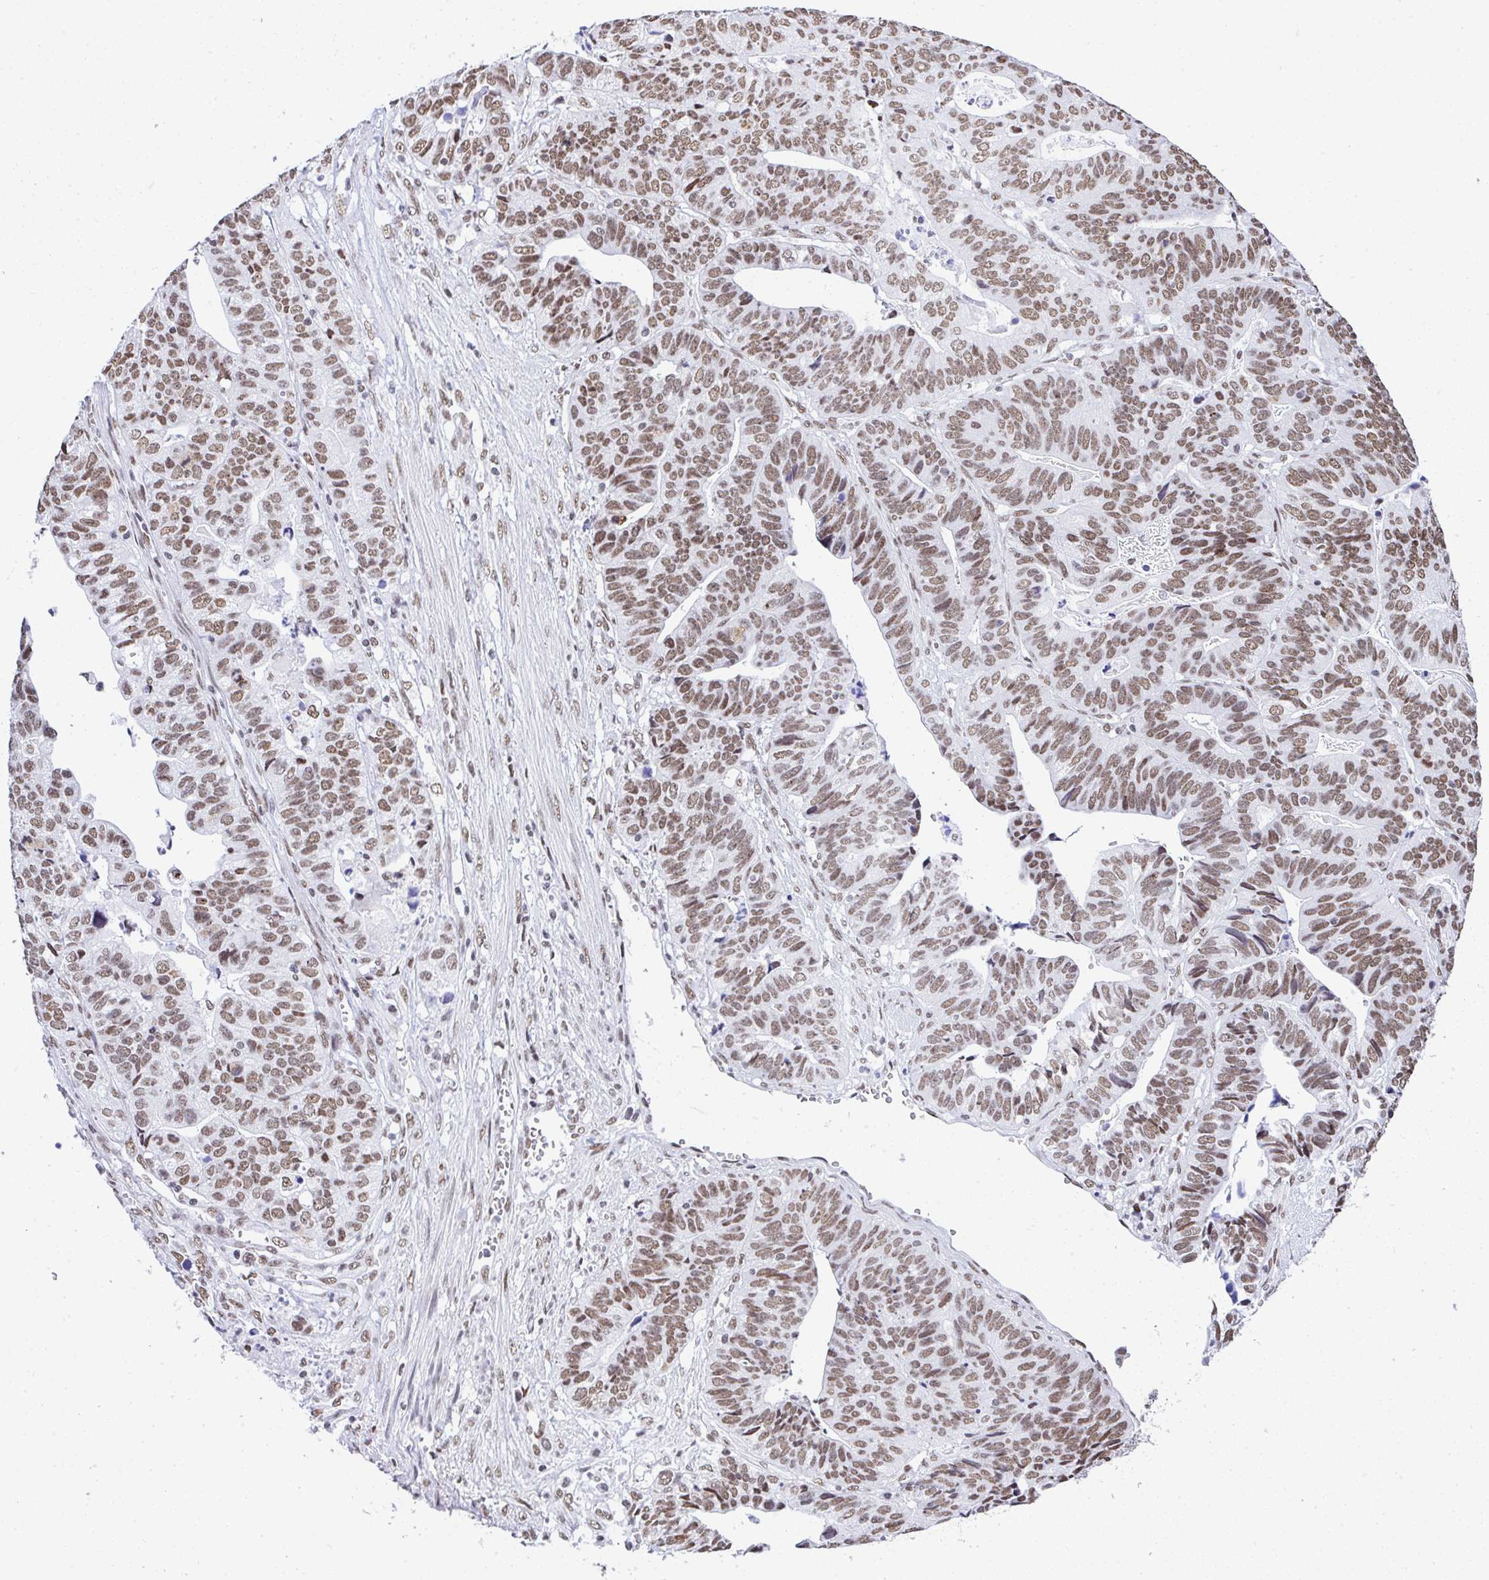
{"staining": {"intensity": "moderate", "quantity": ">75%", "location": "nuclear"}, "tissue": "stomach cancer", "cell_type": "Tumor cells", "image_type": "cancer", "snomed": [{"axis": "morphology", "description": "Adenocarcinoma, NOS"}, {"axis": "topography", "description": "Stomach, upper"}], "caption": "A brown stain shows moderate nuclear positivity of a protein in adenocarcinoma (stomach) tumor cells.", "gene": "DDX52", "patient": {"sex": "female", "age": 67}}